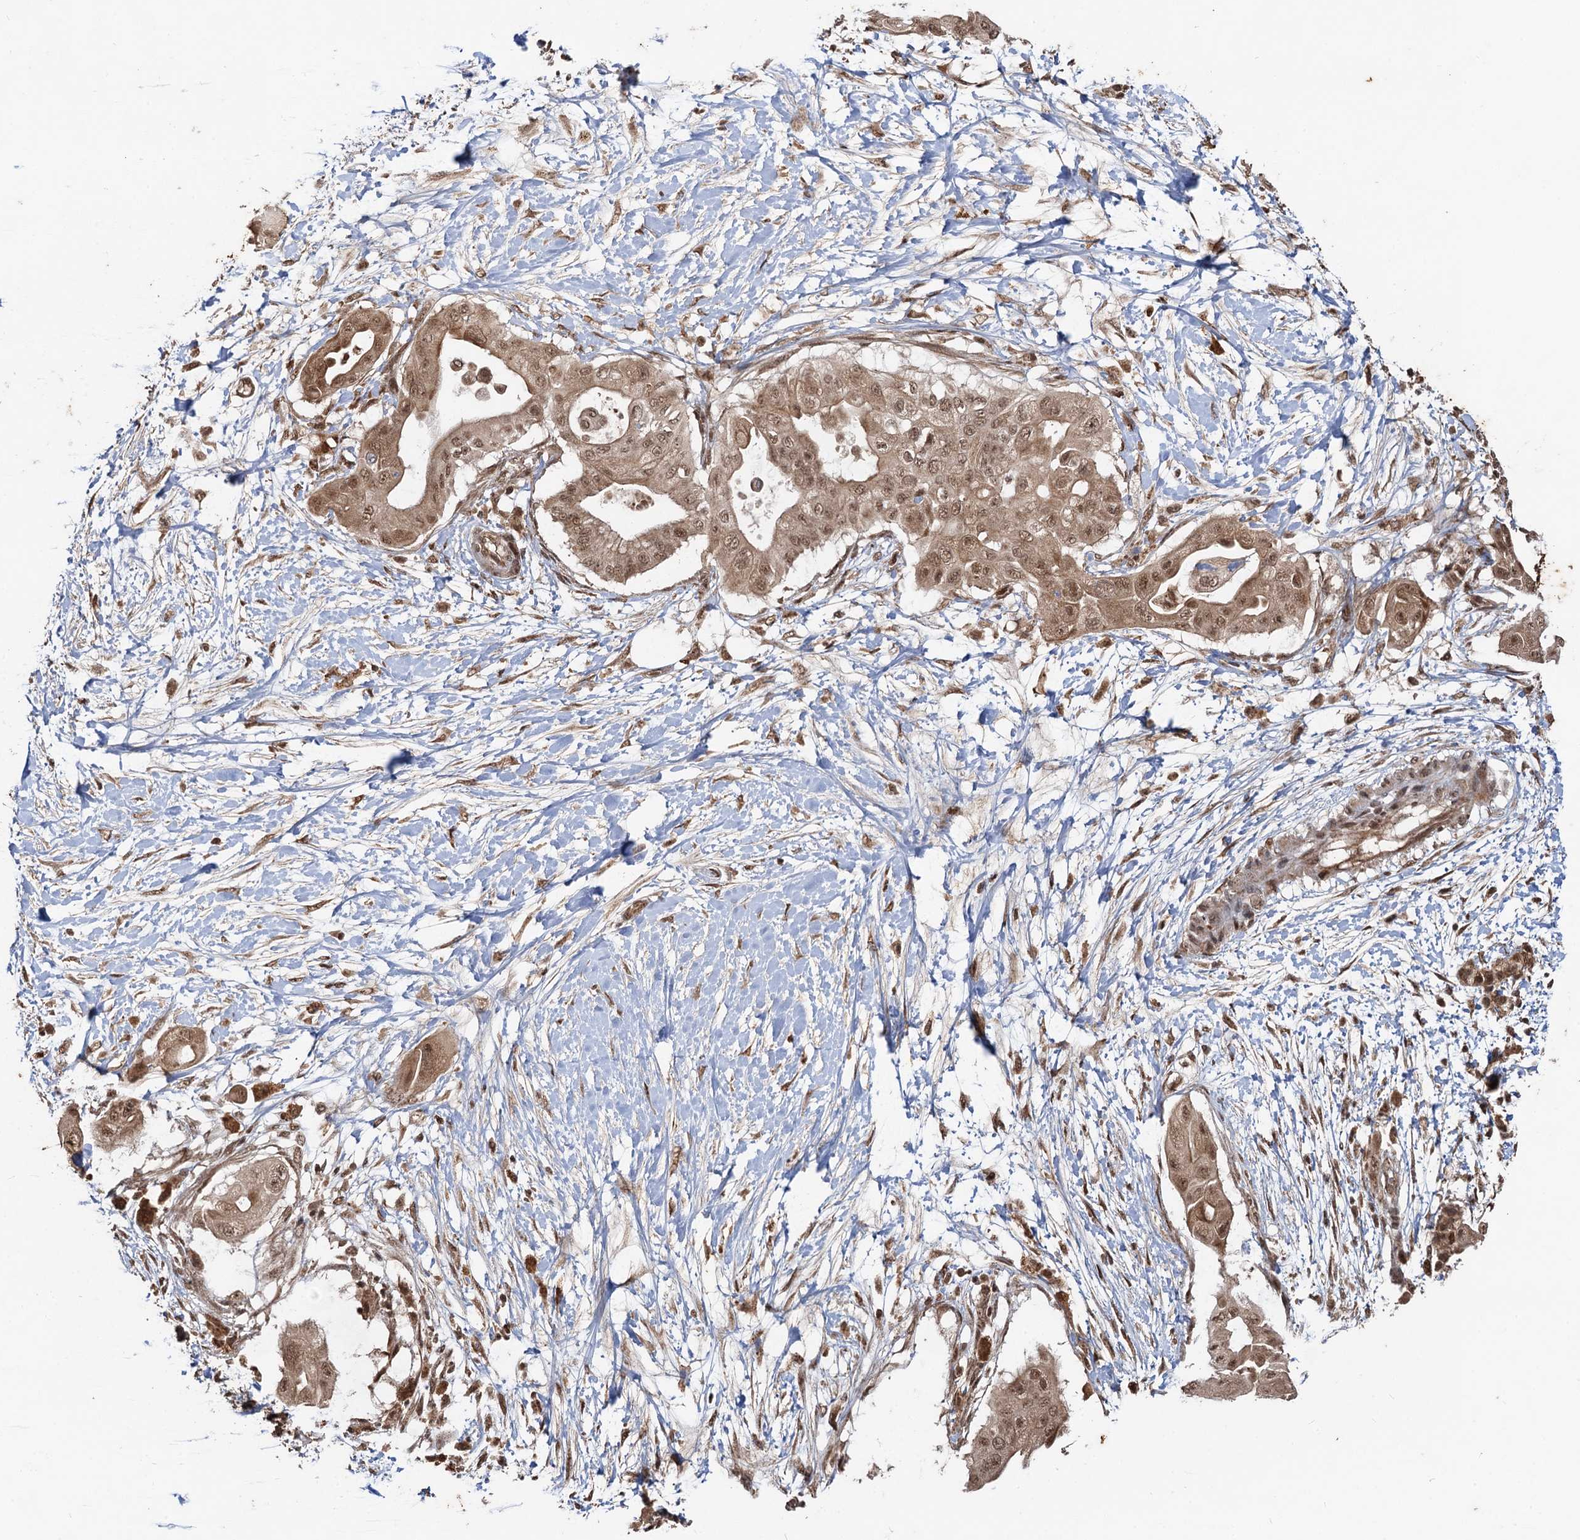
{"staining": {"intensity": "moderate", "quantity": ">75%", "location": "cytoplasmic/membranous,nuclear"}, "tissue": "pancreatic cancer", "cell_type": "Tumor cells", "image_type": "cancer", "snomed": [{"axis": "morphology", "description": "Adenocarcinoma, NOS"}, {"axis": "topography", "description": "Pancreas"}], "caption": "Immunohistochemistry of human pancreatic cancer (adenocarcinoma) reveals medium levels of moderate cytoplasmic/membranous and nuclear staining in approximately >75% of tumor cells.", "gene": "REP15", "patient": {"sex": "male", "age": 68}}